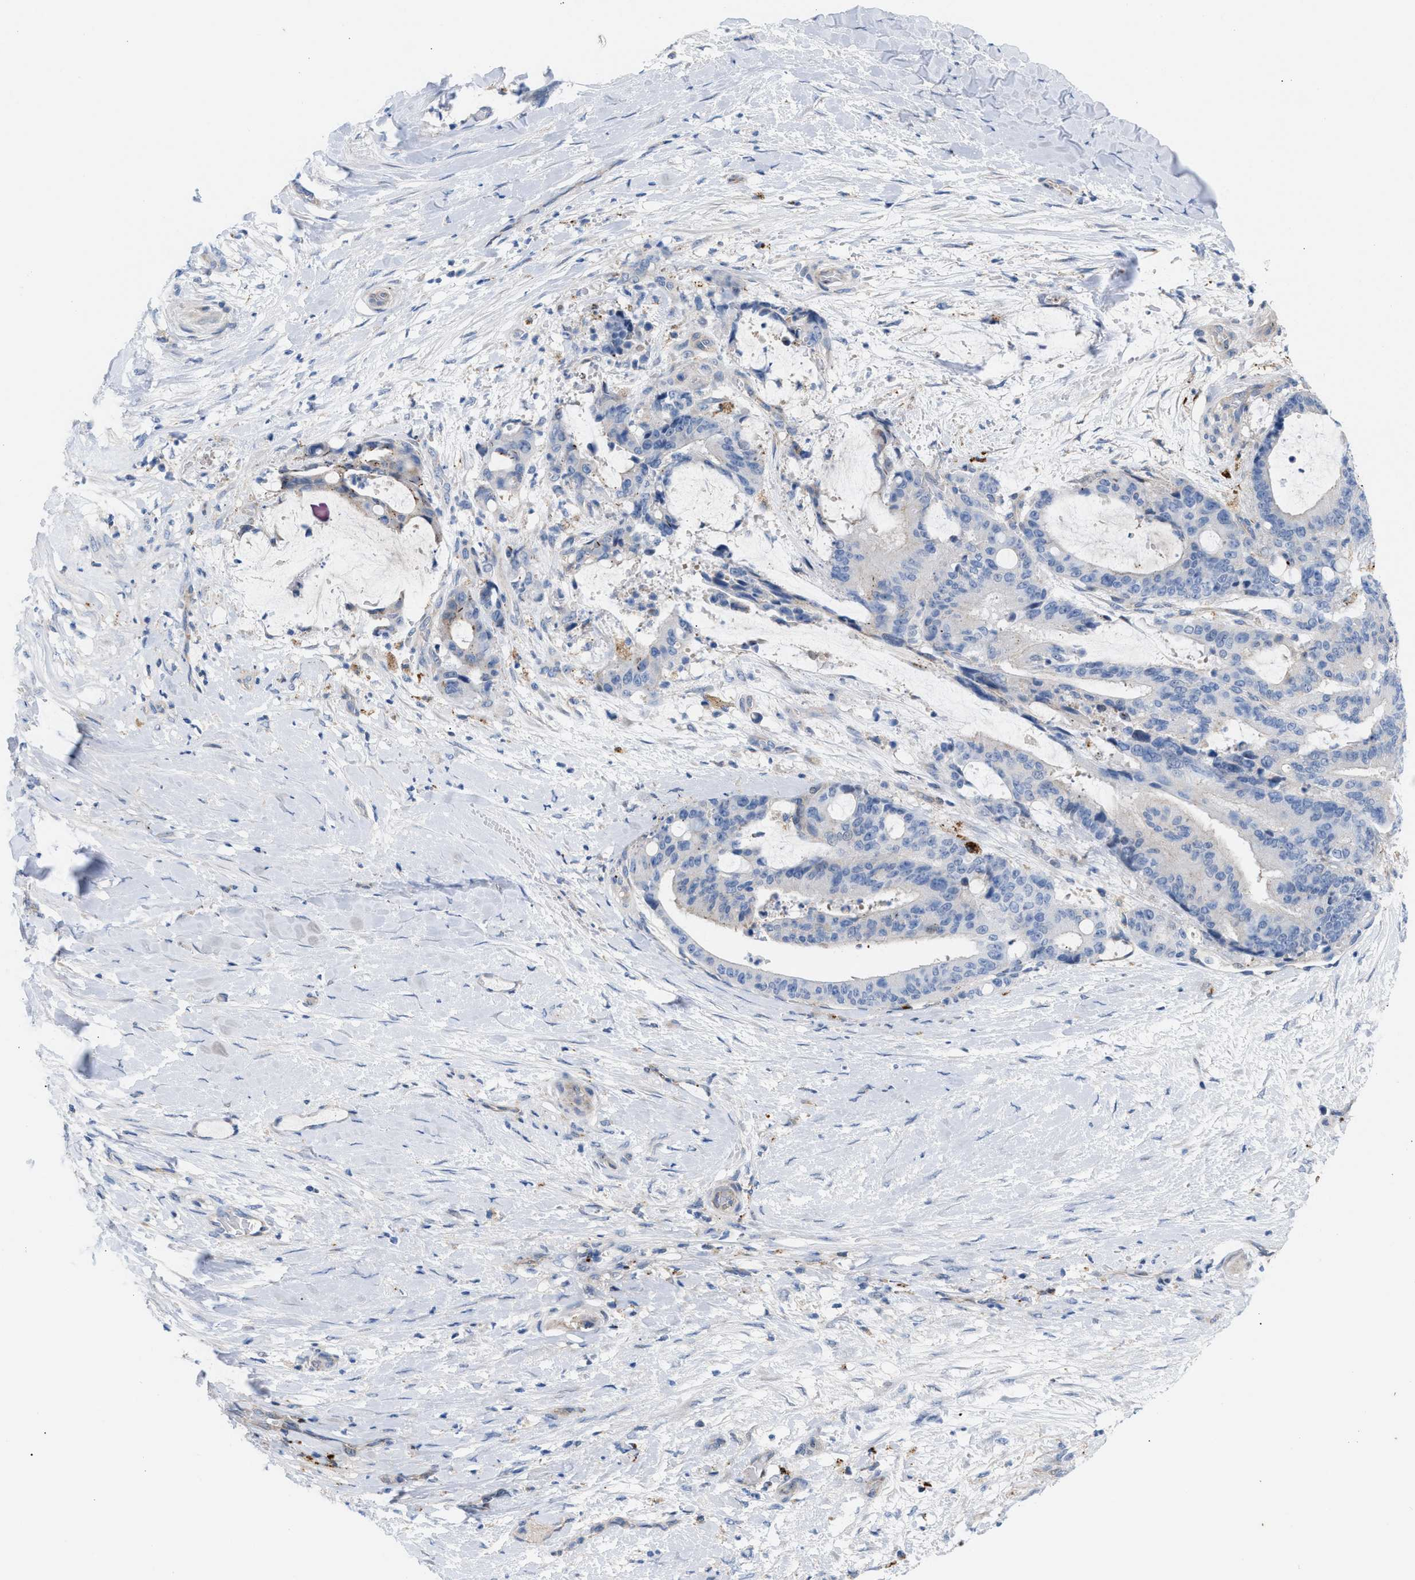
{"staining": {"intensity": "moderate", "quantity": "<25%", "location": "cytoplasmic/membranous"}, "tissue": "liver cancer", "cell_type": "Tumor cells", "image_type": "cancer", "snomed": [{"axis": "morphology", "description": "Normal tissue, NOS"}, {"axis": "morphology", "description": "Cholangiocarcinoma"}, {"axis": "topography", "description": "Liver"}, {"axis": "topography", "description": "Peripheral nerve tissue"}], "caption": "High-magnification brightfield microscopy of liver cancer (cholangiocarcinoma) stained with DAB (brown) and counterstained with hematoxylin (blue). tumor cells exhibit moderate cytoplasmic/membranous expression is present in about<25% of cells.", "gene": "MBTD1", "patient": {"sex": "female", "age": 73}}